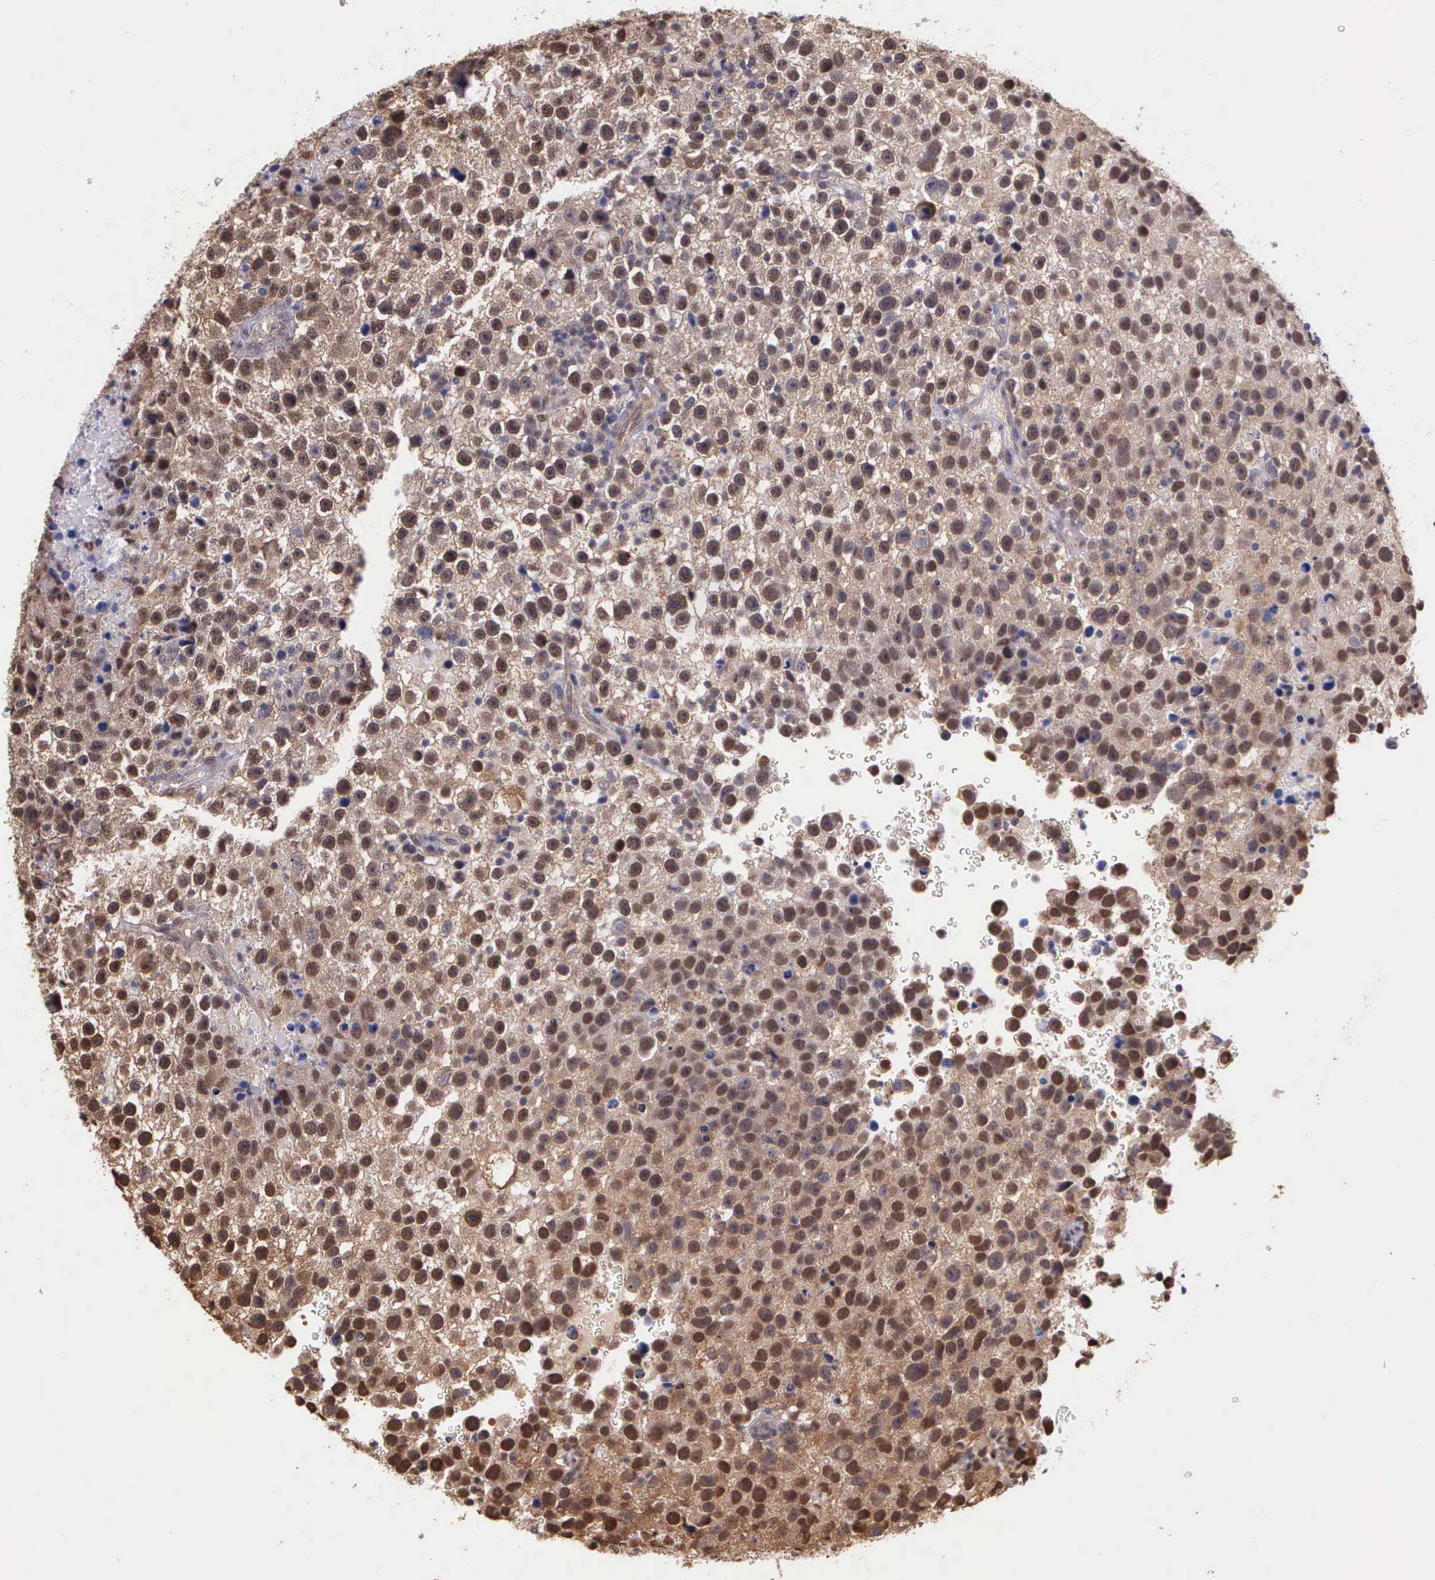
{"staining": {"intensity": "moderate", "quantity": ">75%", "location": "cytoplasmic/membranous,nuclear"}, "tissue": "testis cancer", "cell_type": "Tumor cells", "image_type": "cancer", "snomed": [{"axis": "morphology", "description": "Seminoma, NOS"}, {"axis": "topography", "description": "Testis"}], "caption": "A high-resolution image shows immunohistochemistry staining of seminoma (testis), which shows moderate cytoplasmic/membranous and nuclear staining in approximately >75% of tumor cells.", "gene": "PSMC1", "patient": {"sex": "male", "age": 33}}